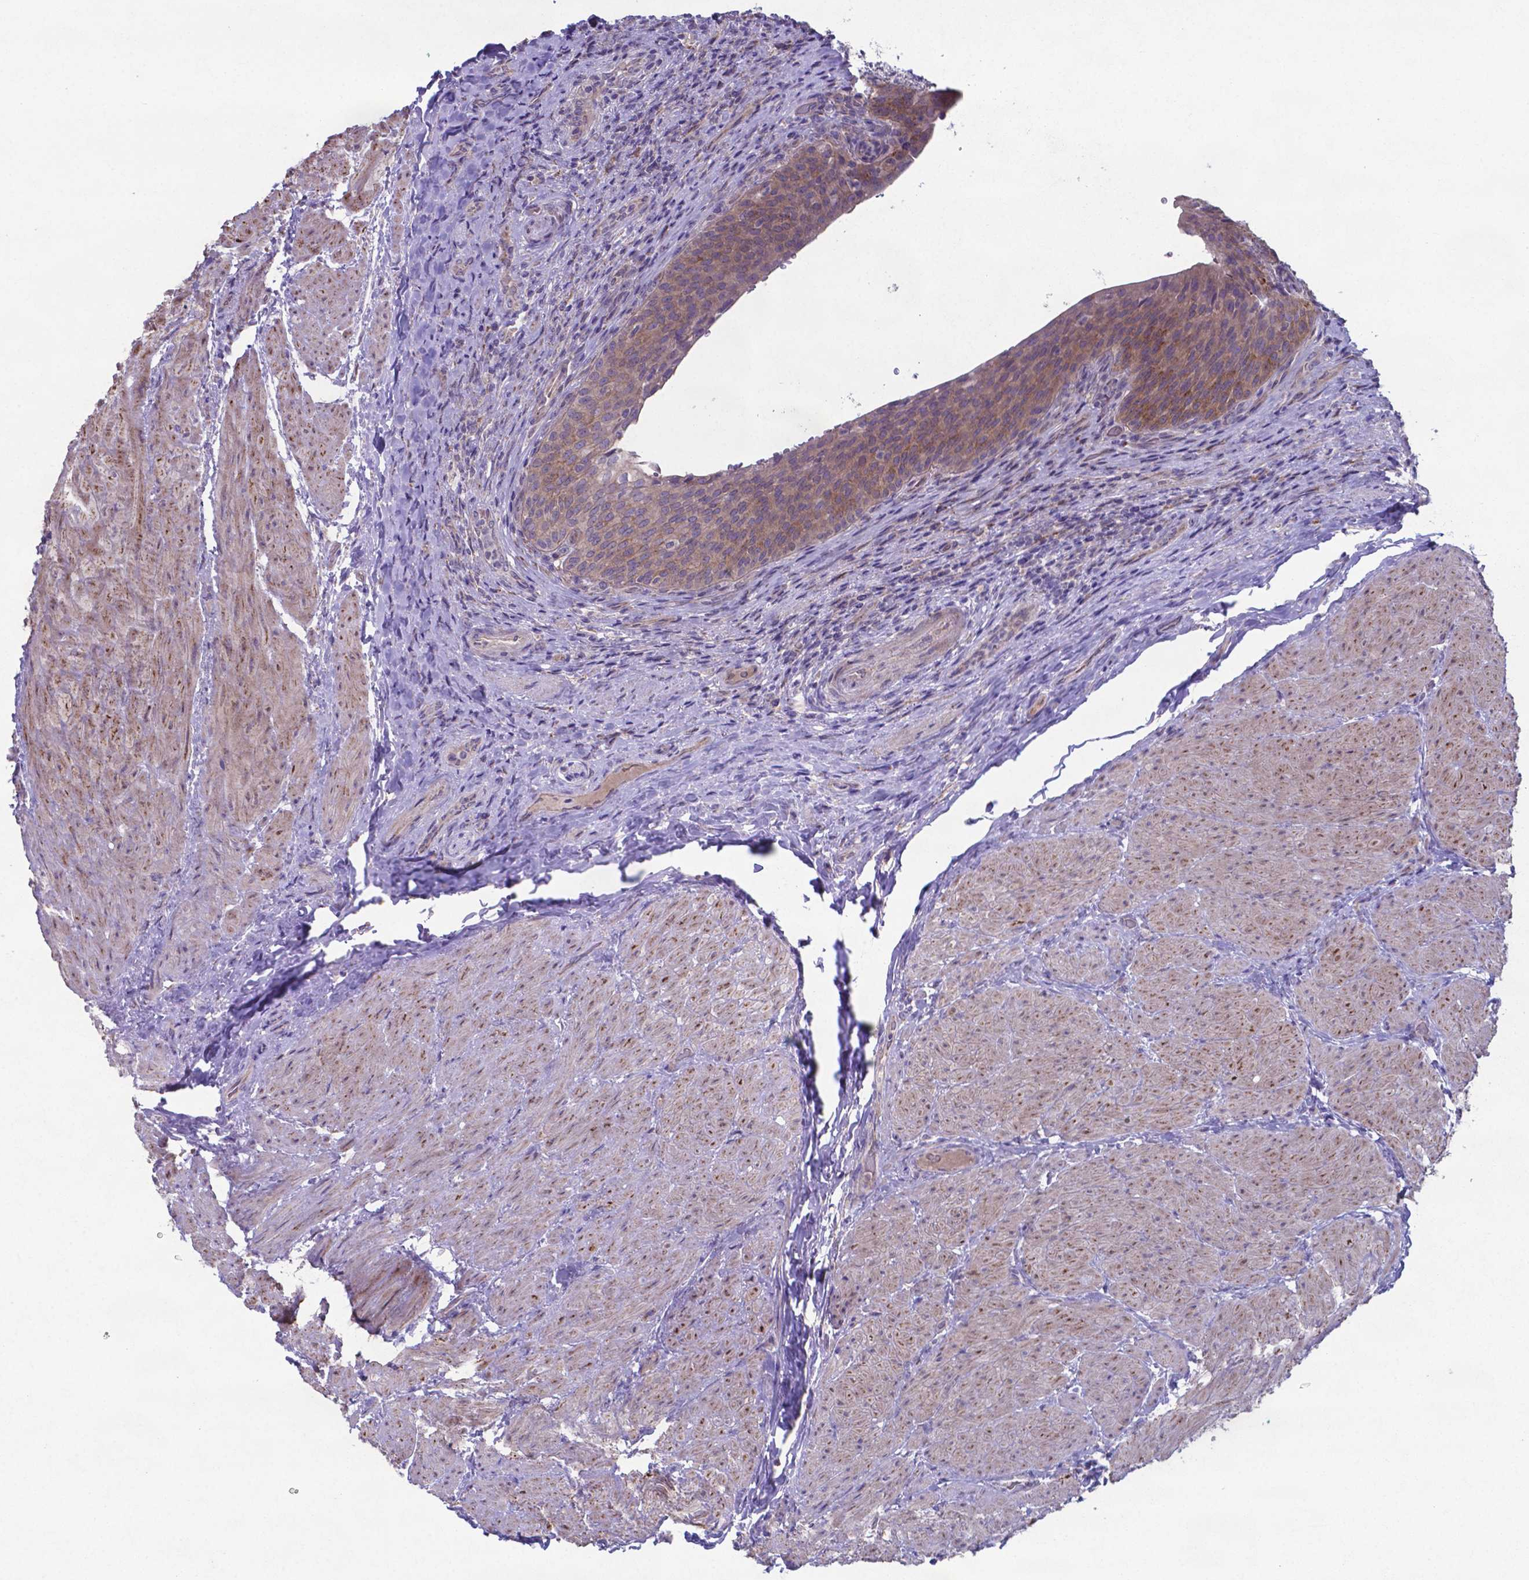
{"staining": {"intensity": "moderate", "quantity": ">75%", "location": "cytoplasmic/membranous"}, "tissue": "urinary bladder", "cell_type": "Urothelial cells", "image_type": "normal", "snomed": [{"axis": "morphology", "description": "Normal tissue, NOS"}, {"axis": "topography", "description": "Urinary bladder"}, {"axis": "topography", "description": "Peripheral nerve tissue"}], "caption": "Immunohistochemistry staining of benign urinary bladder, which demonstrates medium levels of moderate cytoplasmic/membranous expression in approximately >75% of urothelial cells indicating moderate cytoplasmic/membranous protein expression. The staining was performed using DAB (brown) for protein detection and nuclei were counterstained in hematoxylin (blue).", "gene": "TYRO3", "patient": {"sex": "male", "age": 66}}